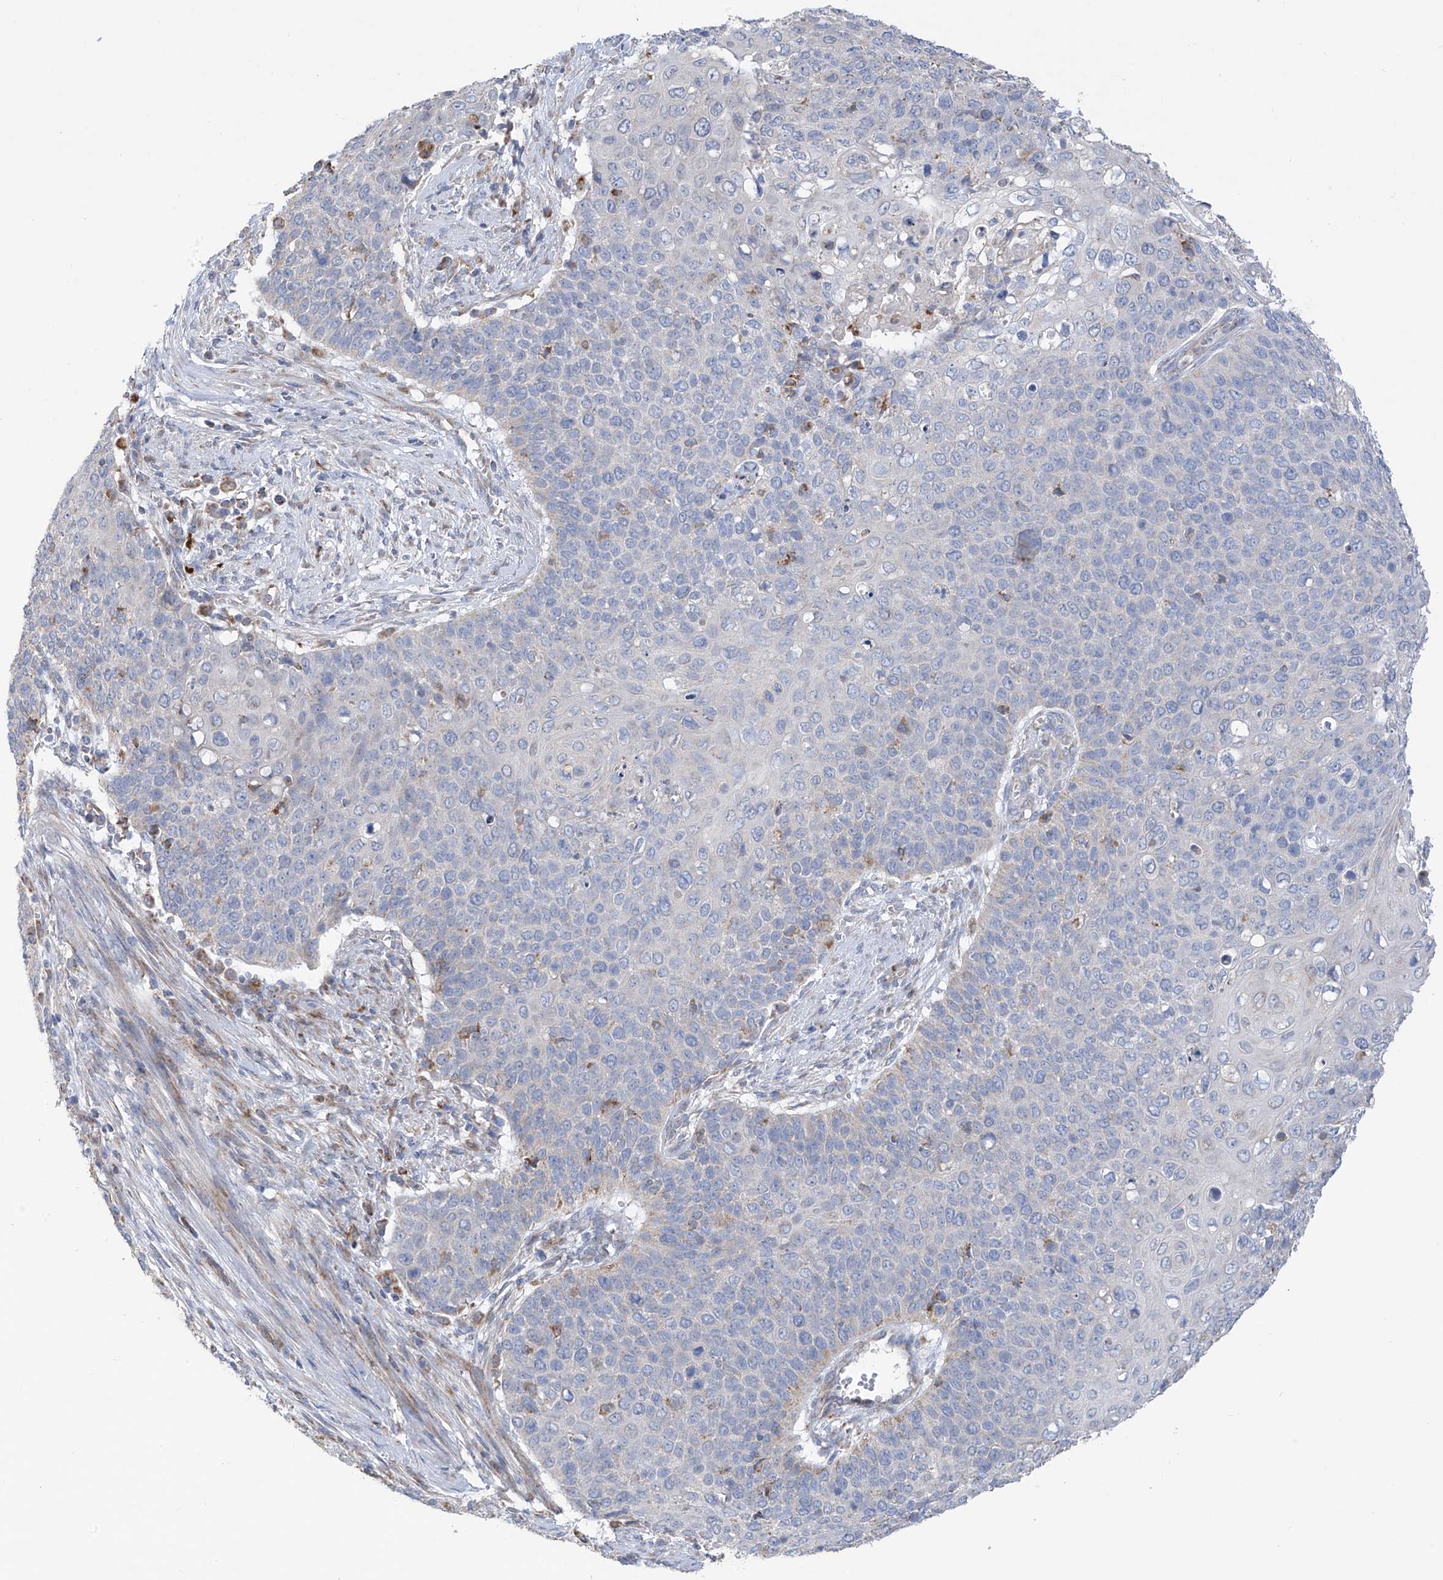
{"staining": {"intensity": "negative", "quantity": "none", "location": "none"}, "tissue": "cervical cancer", "cell_type": "Tumor cells", "image_type": "cancer", "snomed": [{"axis": "morphology", "description": "Squamous cell carcinoma, NOS"}, {"axis": "topography", "description": "Cervix"}], "caption": "Human squamous cell carcinoma (cervical) stained for a protein using immunohistochemistry (IHC) displays no positivity in tumor cells.", "gene": "EIF5B", "patient": {"sex": "female", "age": 39}}